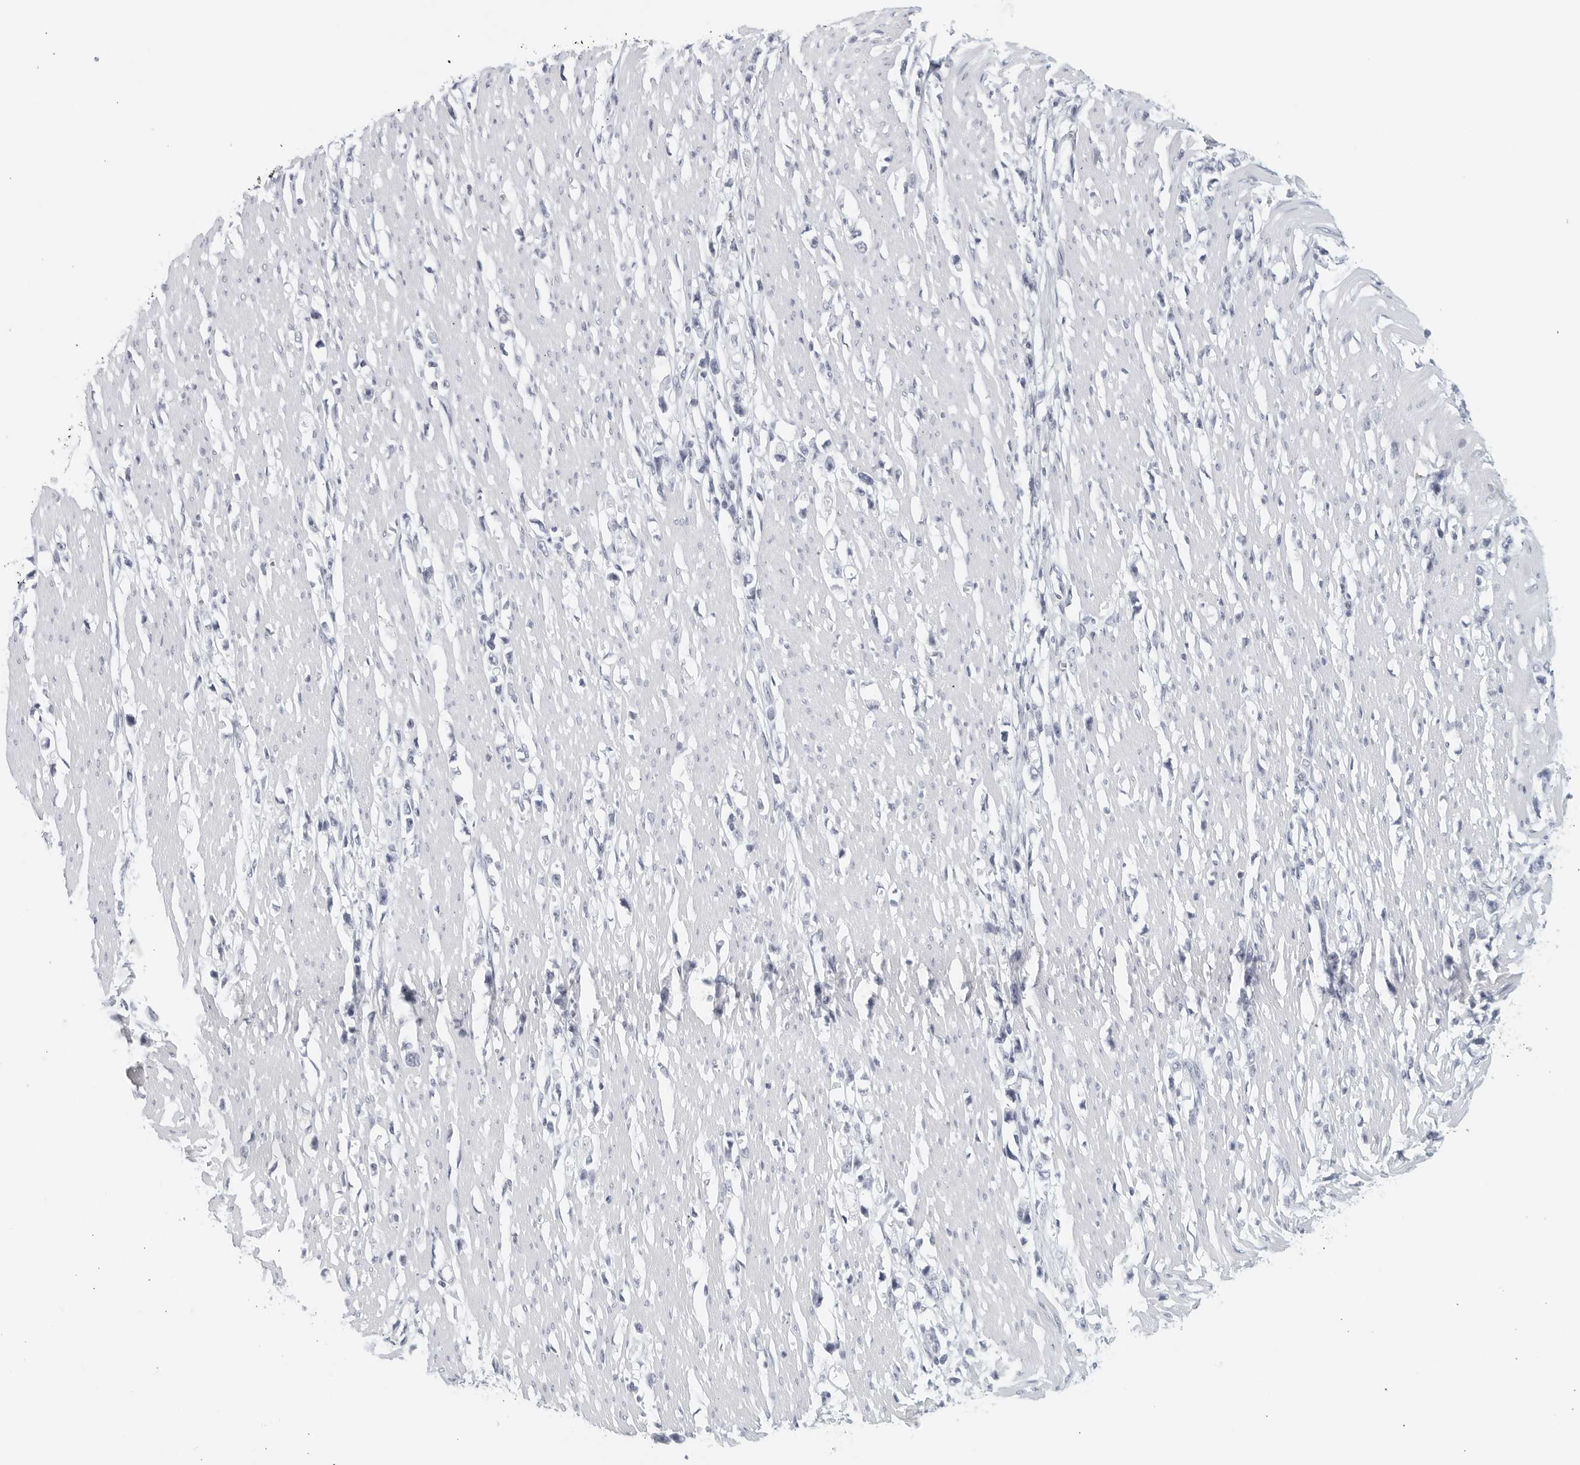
{"staining": {"intensity": "negative", "quantity": "none", "location": "none"}, "tissue": "stomach cancer", "cell_type": "Tumor cells", "image_type": "cancer", "snomed": [{"axis": "morphology", "description": "Adenocarcinoma, NOS"}, {"axis": "topography", "description": "Stomach"}], "caption": "This is a micrograph of IHC staining of stomach adenocarcinoma, which shows no positivity in tumor cells.", "gene": "KLK7", "patient": {"sex": "female", "age": 59}}